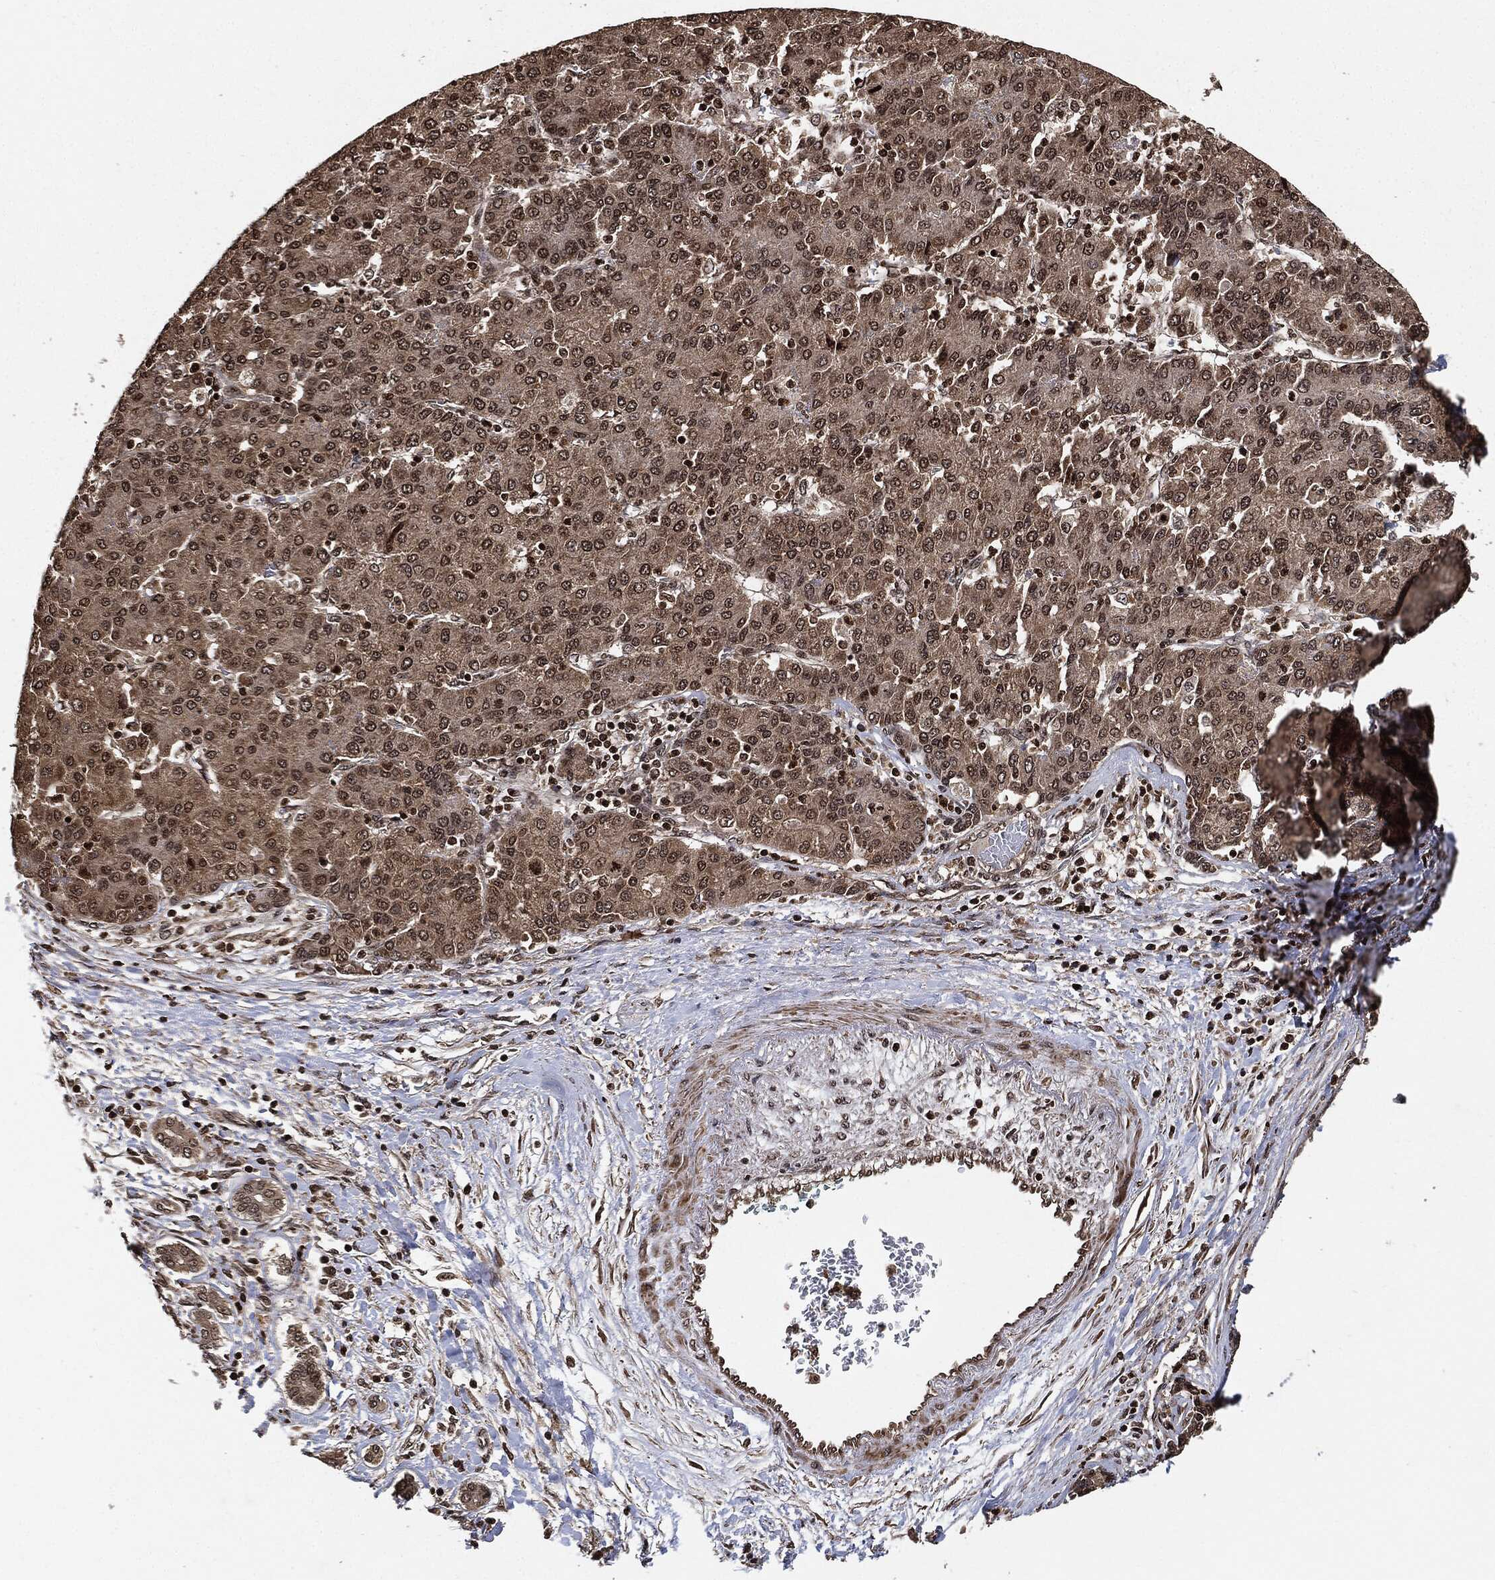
{"staining": {"intensity": "weak", "quantity": "25%-75%", "location": "cytoplasmic/membranous,nuclear"}, "tissue": "liver cancer", "cell_type": "Tumor cells", "image_type": "cancer", "snomed": [{"axis": "morphology", "description": "Carcinoma, Hepatocellular, NOS"}, {"axis": "topography", "description": "Liver"}], "caption": "Human liver hepatocellular carcinoma stained for a protein (brown) reveals weak cytoplasmic/membranous and nuclear positive positivity in approximately 25%-75% of tumor cells.", "gene": "PDK1", "patient": {"sex": "male", "age": 65}}